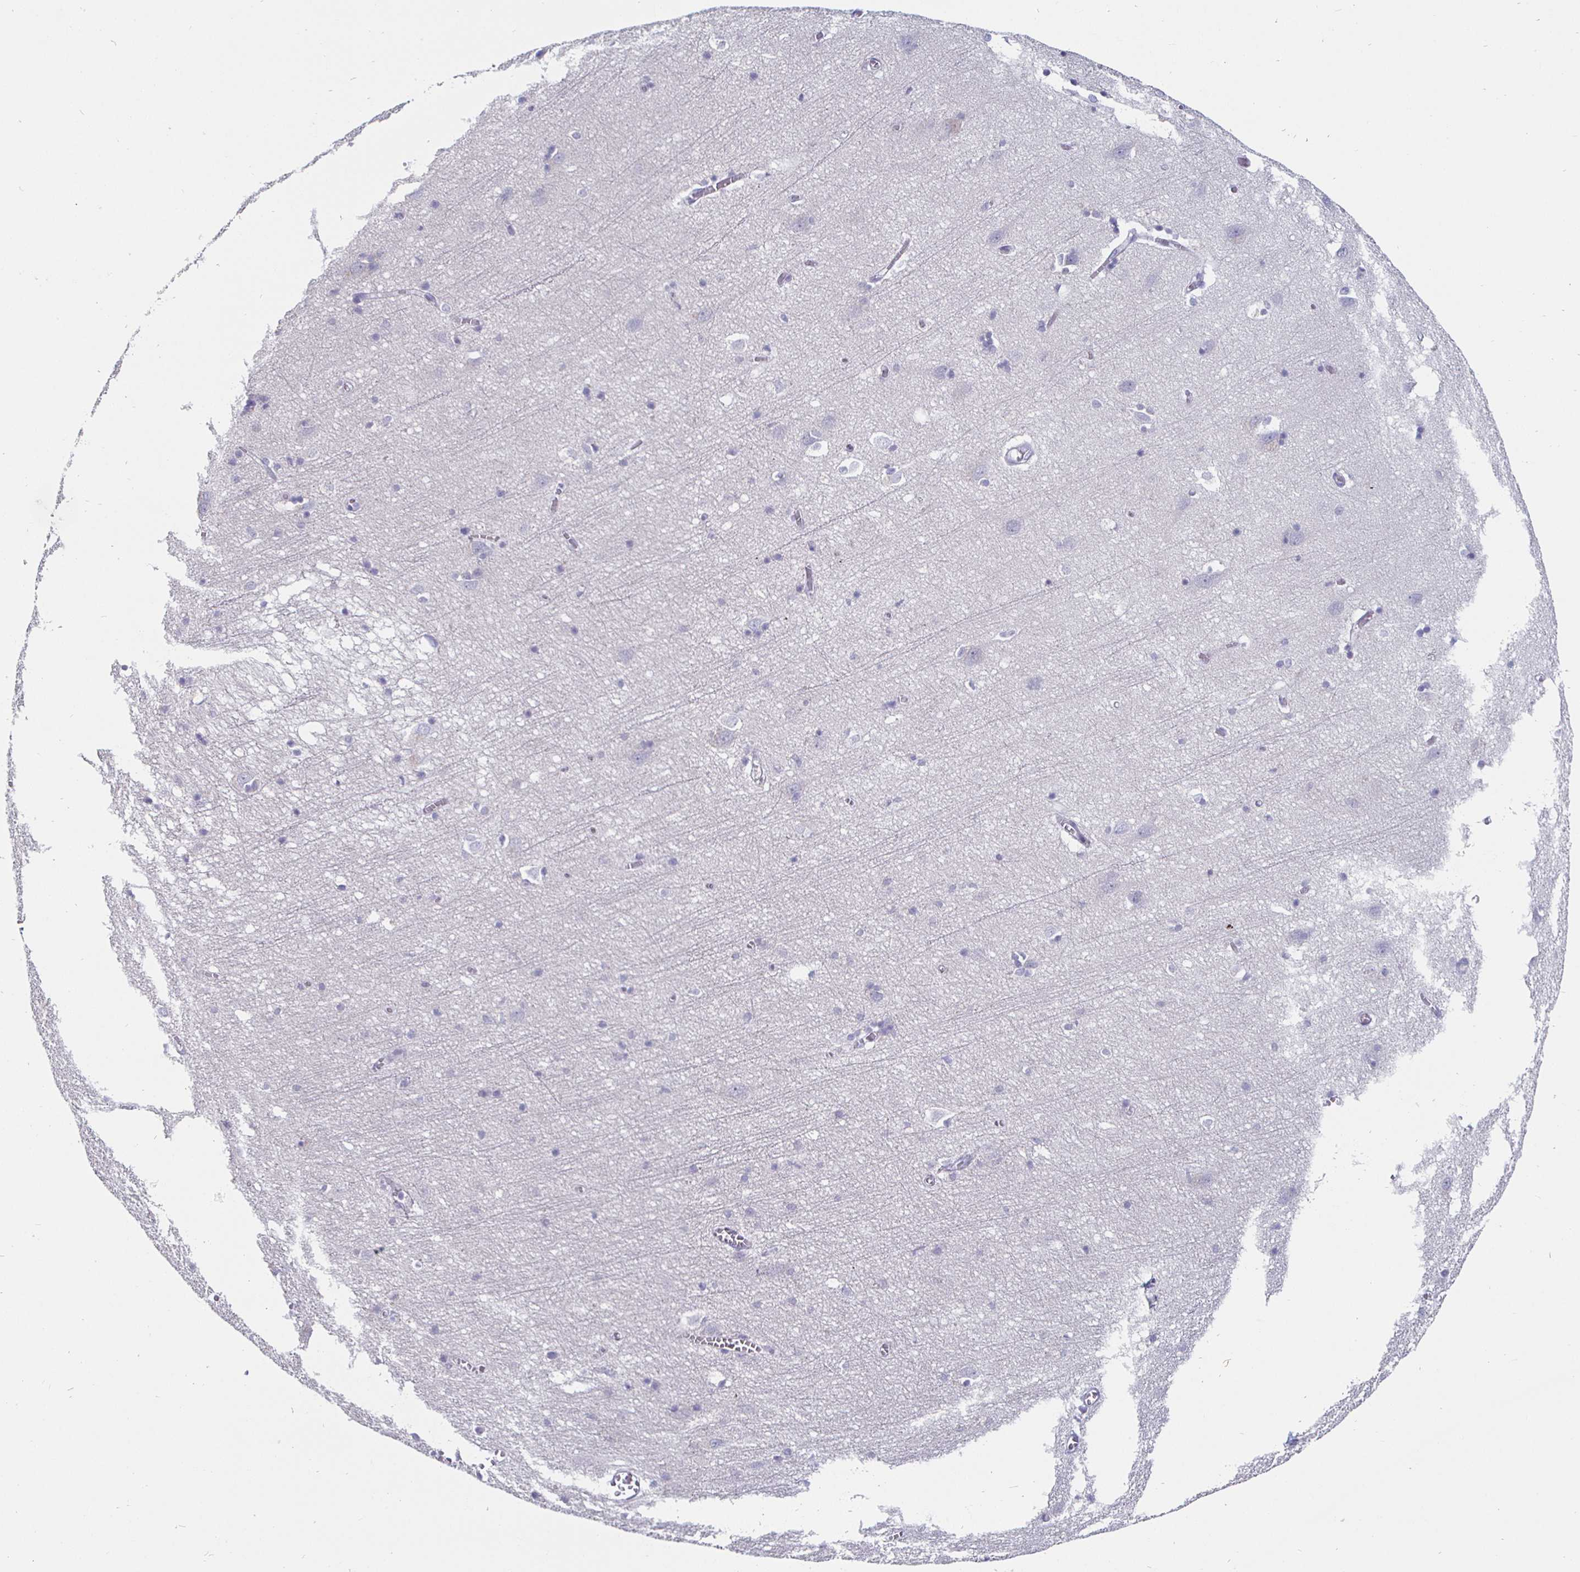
{"staining": {"intensity": "negative", "quantity": "none", "location": "none"}, "tissue": "cerebral cortex", "cell_type": "Endothelial cells", "image_type": "normal", "snomed": [{"axis": "morphology", "description": "Normal tissue, NOS"}, {"axis": "topography", "description": "Cerebral cortex"}], "caption": "The immunohistochemistry (IHC) photomicrograph has no significant positivity in endothelial cells of cerebral cortex. Nuclei are stained in blue.", "gene": "DMRTB1", "patient": {"sex": "male", "age": 70}}